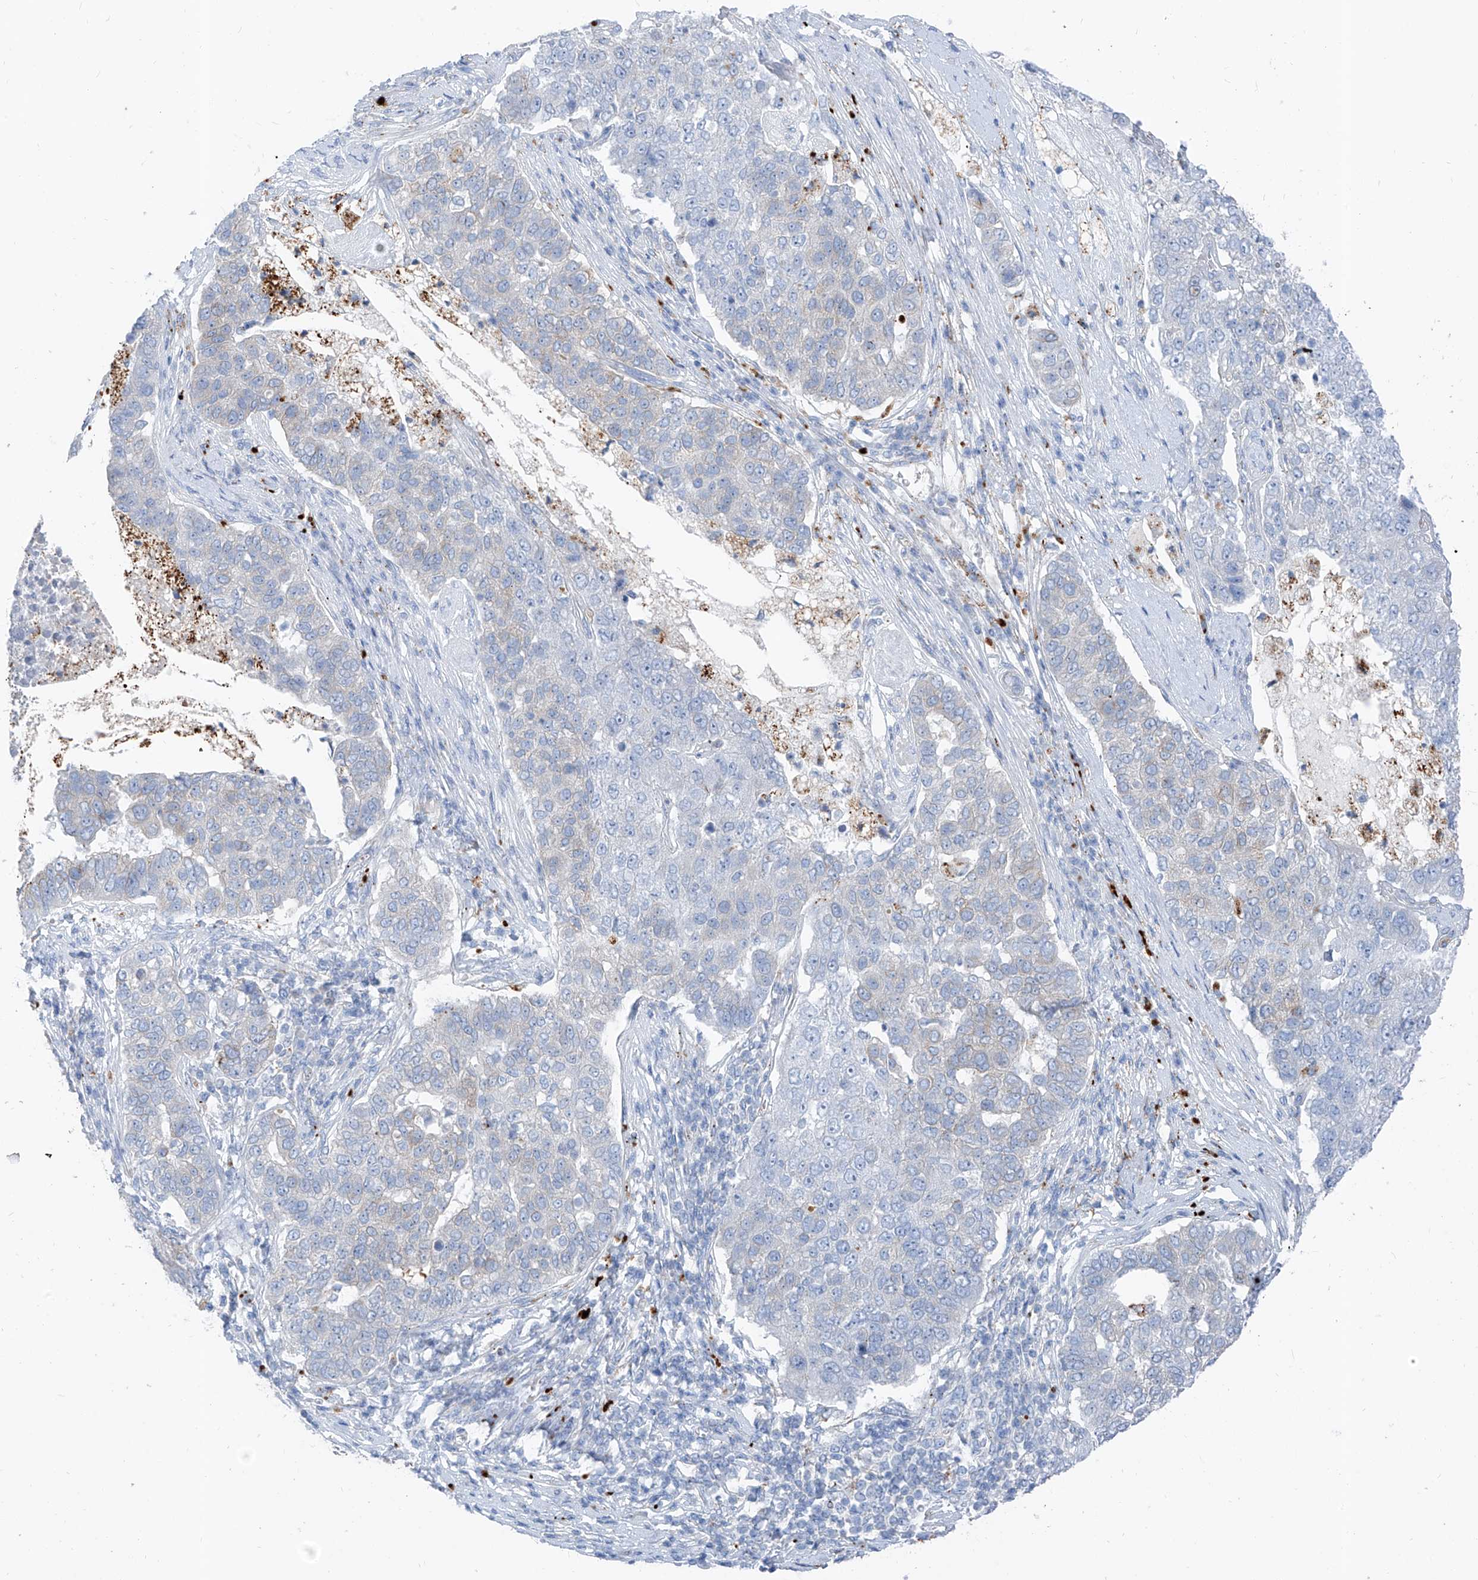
{"staining": {"intensity": "moderate", "quantity": "<25%", "location": "cytoplasmic/membranous"}, "tissue": "pancreatic cancer", "cell_type": "Tumor cells", "image_type": "cancer", "snomed": [{"axis": "morphology", "description": "Adenocarcinoma, NOS"}, {"axis": "topography", "description": "Pancreas"}], "caption": "An IHC micrograph of neoplastic tissue is shown. Protein staining in brown shows moderate cytoplasmic/membranous positivity in pancreatic adenocarcinoma within tumor cells. (Stains: DAB in brown, nuclei in blue, Microscopy: brightfield microscopy at high magnification).", "gene": "GPR137C", "patient": {"sex": "female", "age": 61}}